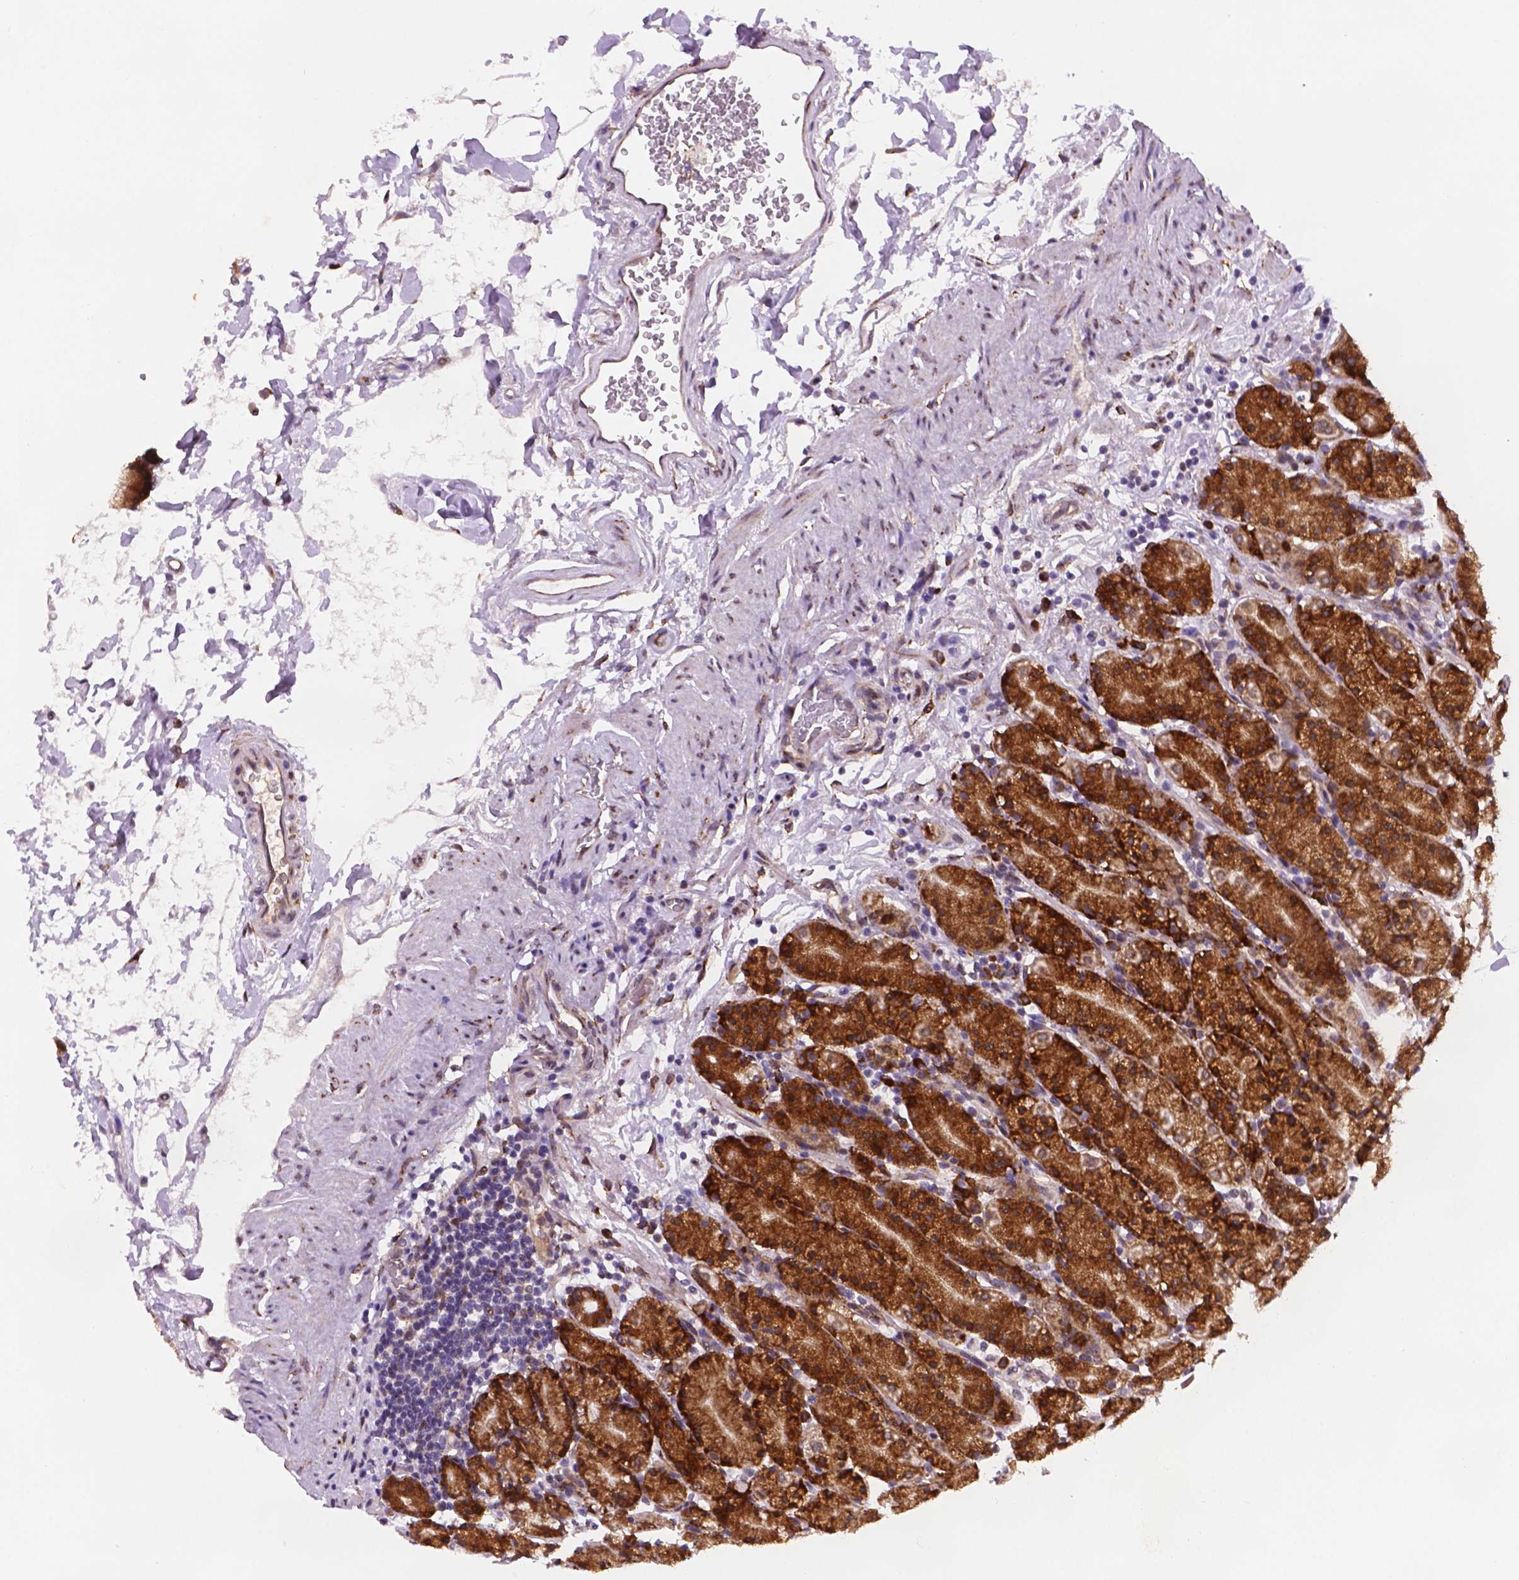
{"staining": {"intensity": "strong", "quantity": ">75%", "location": "cytoplasmic/membranous"}, "tissue": "stomach", "cell_type": "Glandular cells", "image_type": "normal", "snomed": [{"axis": "morphology", "description": "Normal tissue, NOS"}, {"axis": "topography", "description": "Stomach, upper"}, {"axis": "topography", "description": "Stomach"}], "caption": "Immunohistochemical staining of benign human stomach reveals >75% levels of strong cytoplasmic/membranous protein staining in about >75% of glandular cells.", "gene": "FNIP1", "patient": {"sex": "male", "age": 62}}